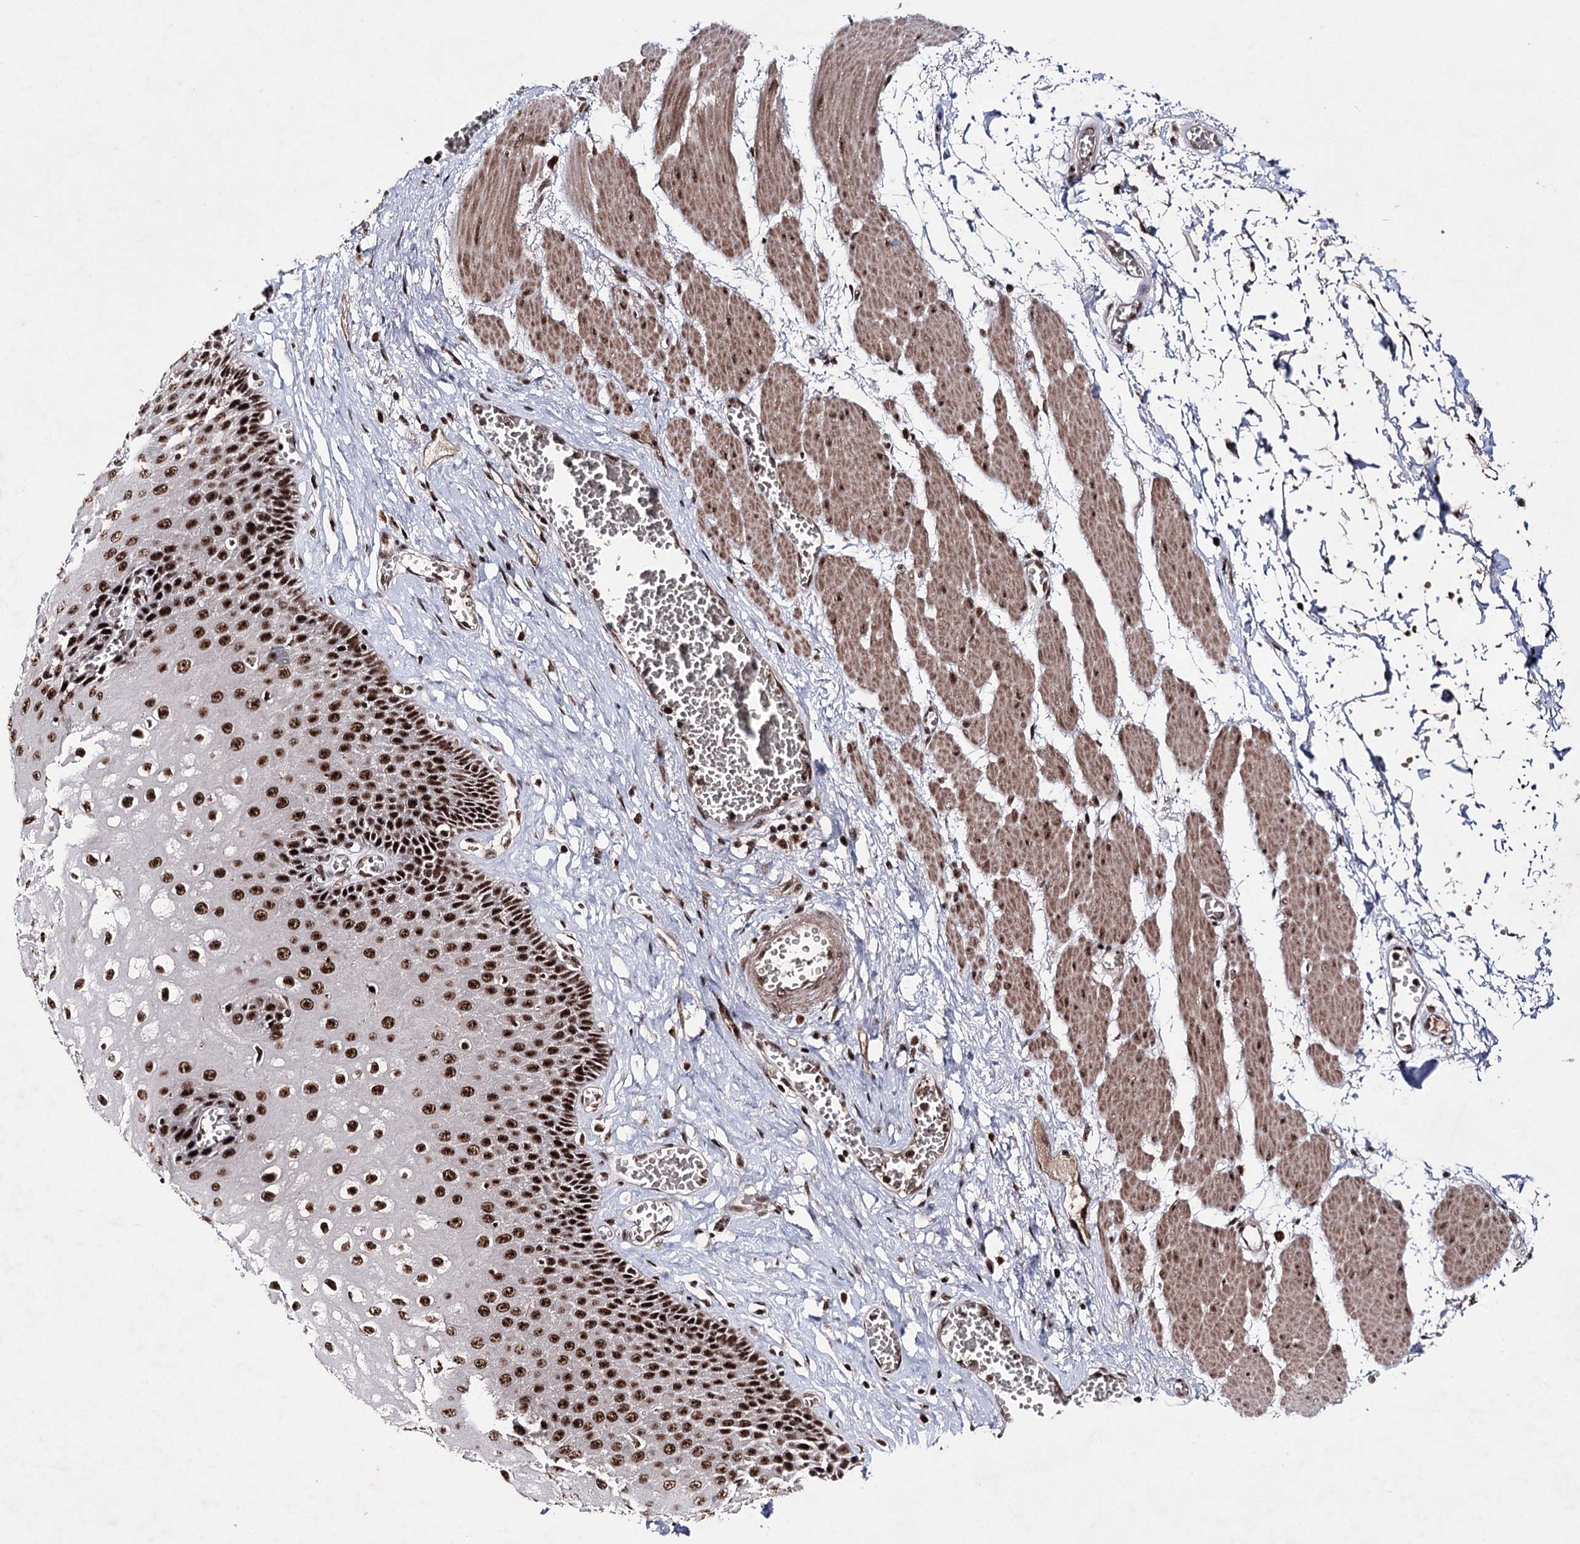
{"staining": {"intensity": "strong", "quantity": ">75%", "location": "nuclear"}, "tissue": "esophagus", "cell_type": "Squamous epithelial cells", "image_type": "normal", "snomed": [{"axis": "morphology", "description": "Normal tissue, NOS"}, {"axis": "topography", "description": "Esophagus"}], "caption": "A brown stain shows strong nuclear expression of a protein in squamous epithelial cells of unremarkable esophagus.", "gene": "PRPF40A", "patient": {"sex": "male", "age": 60}}